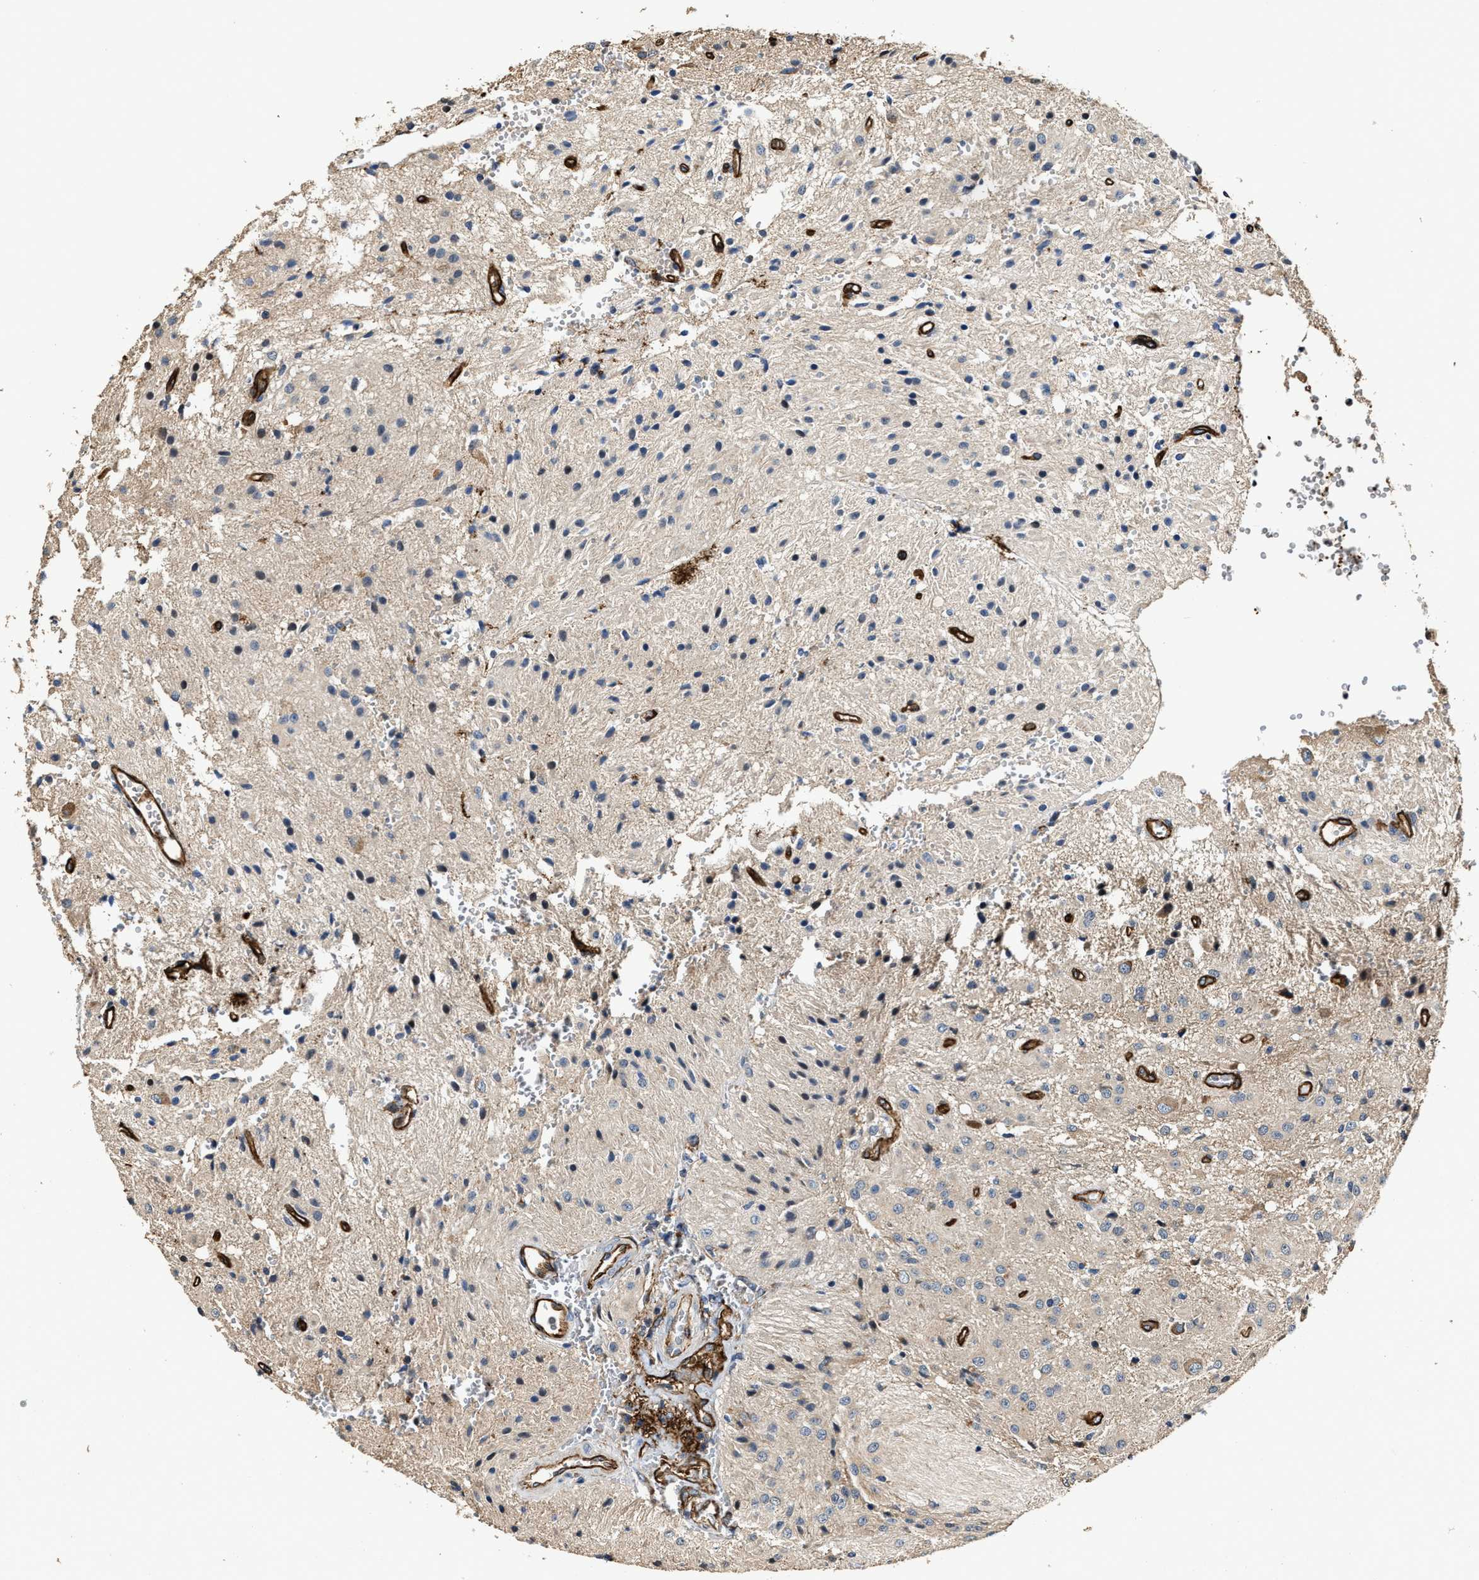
{"staining": {"intensity": "weak", "quantity": "<25%", "location": "cytoplasmic/membranous"}, "tissue": "glioma", "cell_type": "Tumor cells", "image_type": "cancer", "snomed": [{"axis": "morphology", "description": "Glioma, malignant, High grade"}, {"axis": "topography", "description": "Brain"}], "caption": "Malignant glioma (high-grade) was stained to show a protein in brown. There is no significant staining in tumor cells.", "gene": "GFRA3", "patient": {"sex": "female", "age": 59}}